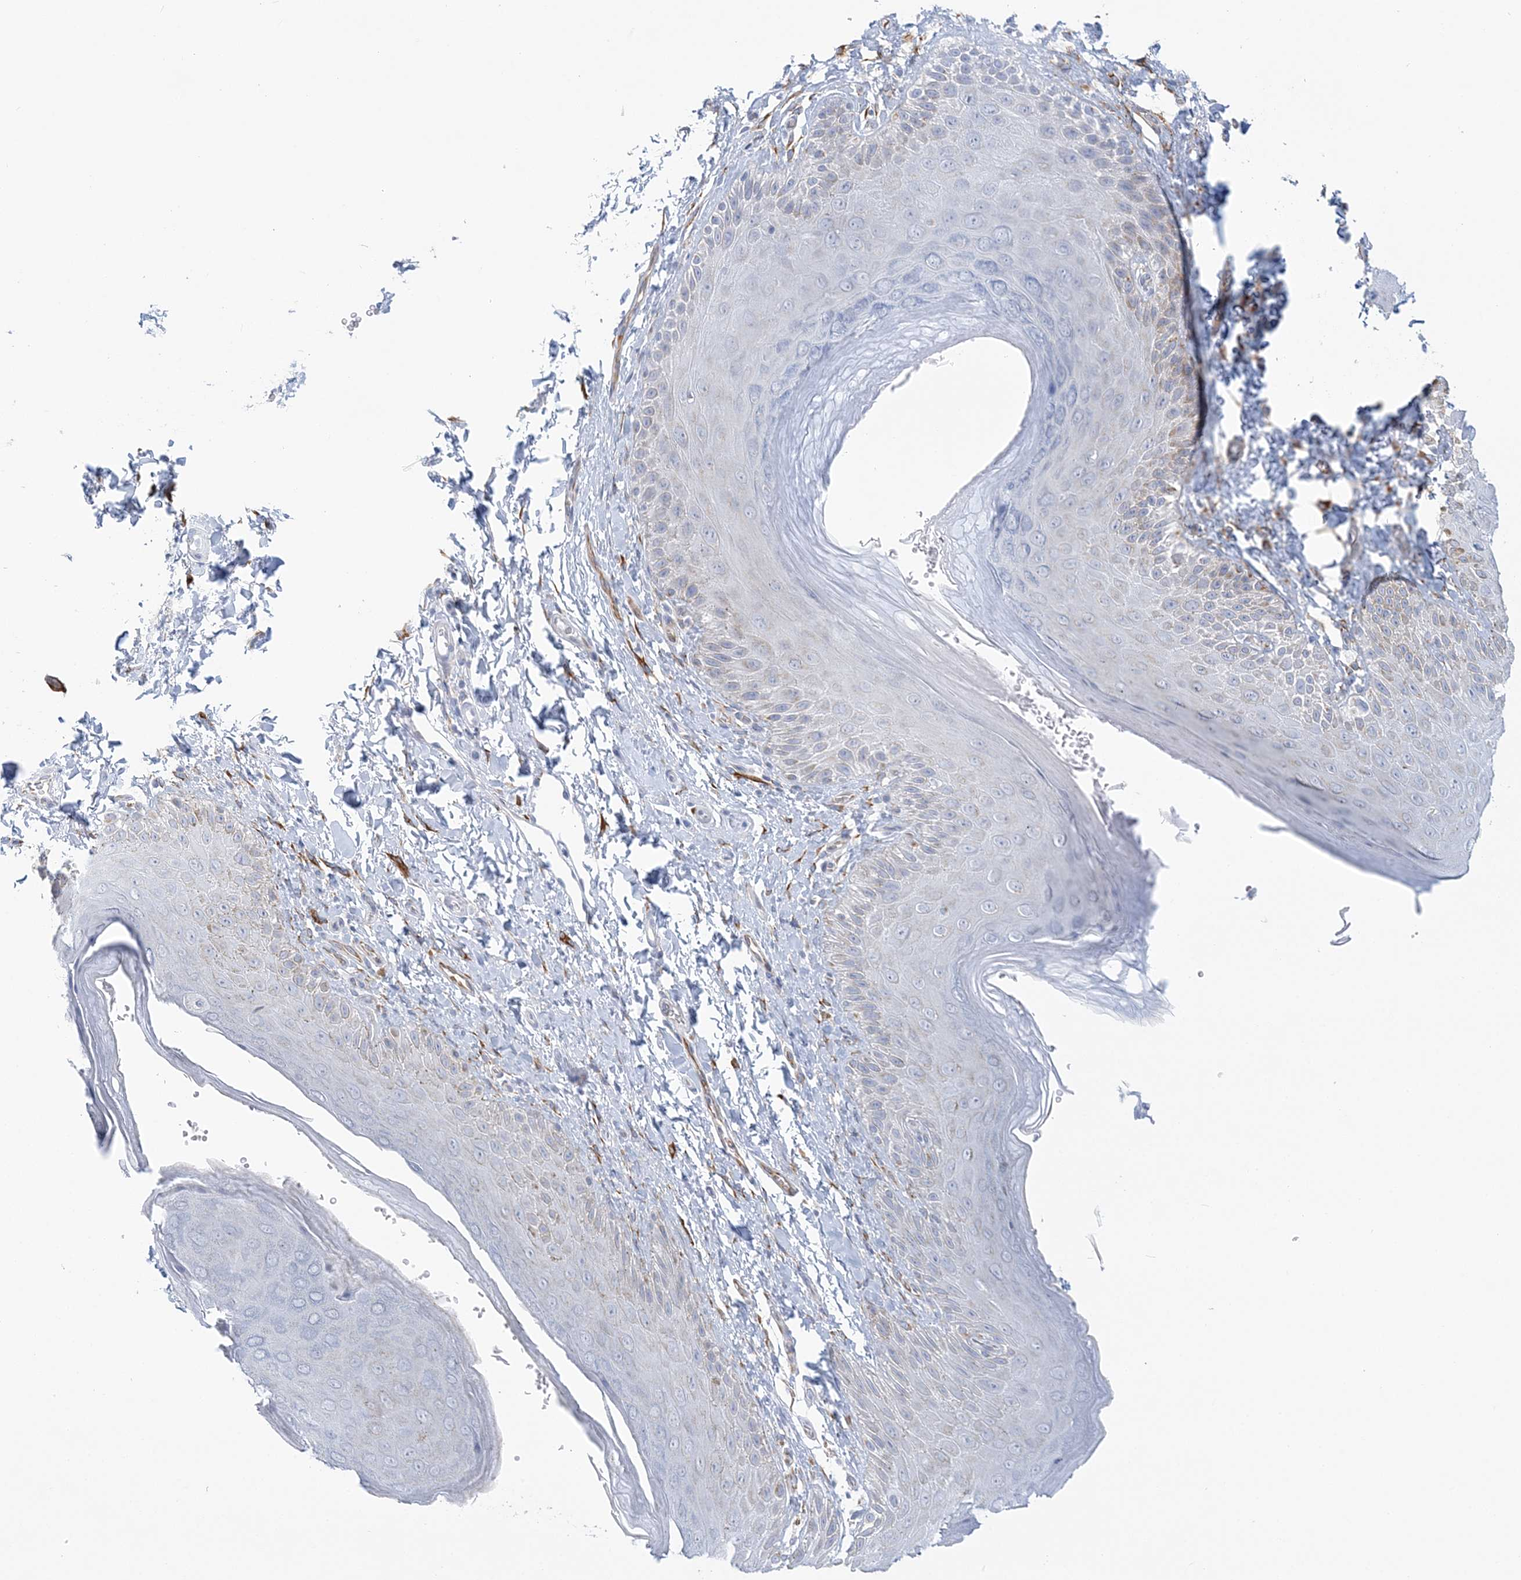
{"staining": {"intensity": "weak", "quantity": "<25%", "location": "cytoplasmic/membranous"}, "tissue": "skin", "cell_type": "Epidermal cells", "image_type": "normal", "snomed": [{"axis": "morphology", "description": "Normal tissue, NOS"}, {"axis": "topography", "description": "Anal"}], "caption": "Epidermal cells show no significant expression in normal skin.", "gene": "PLEKHG4B", "patient": {"sex": "male", "age": 44}}